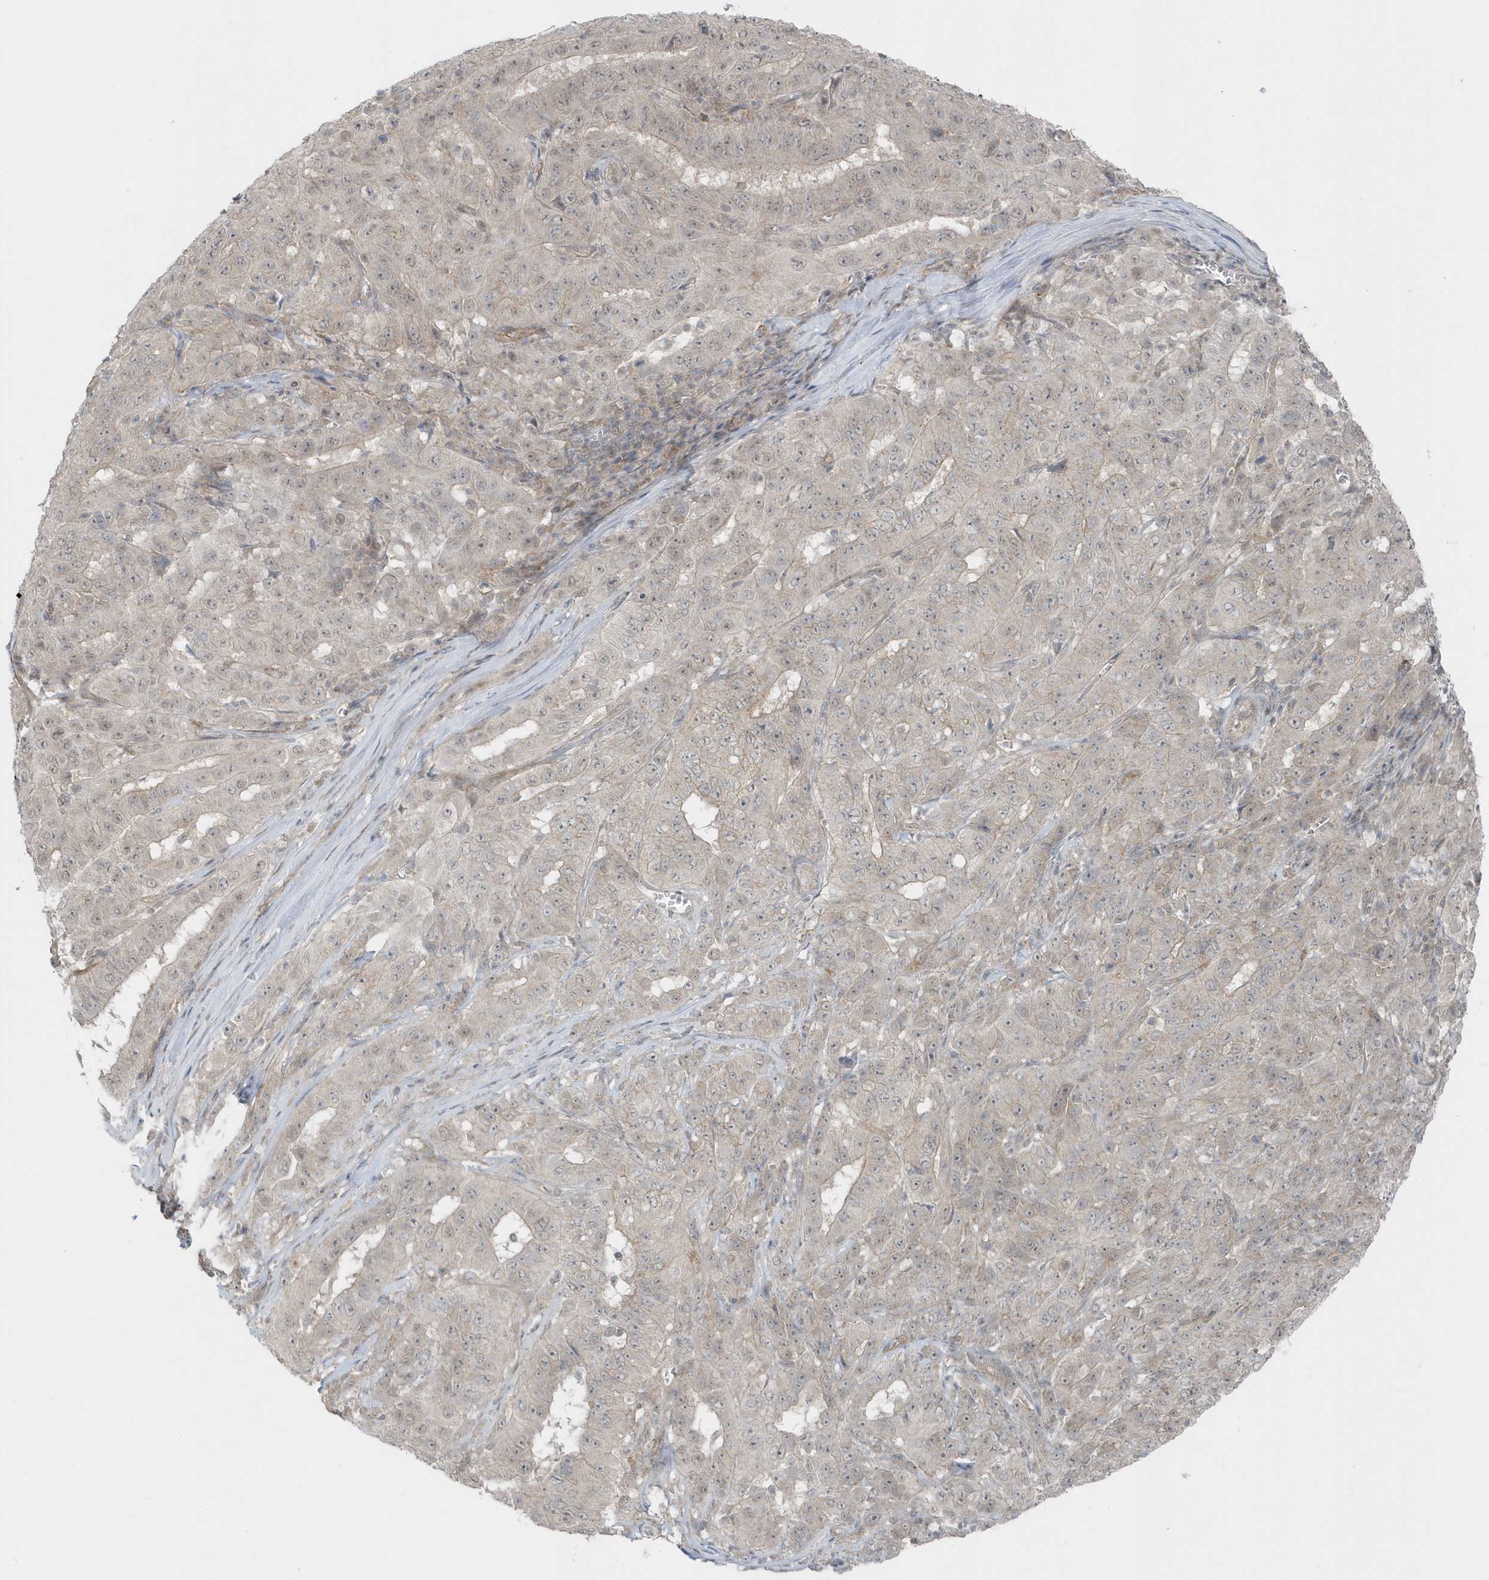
{"staining": {"intensity": "negative", "quantity": "none", "location": "none"}, "tissue": "pancreatic cancer", "cell_type": "Tumor cells", "image_type": "cancer", "snomed": [{"axis": "morphology", "description": "Adenocarcinoma, NOS"}, {"axis": "topography", "description": "Pancreas"}], "caption": "DAB immunohistochemical staining of pancreatic cancer (adenocarcinoma) exhibits no significant expression in tumor cells.", "gene": "PARD3B", "patient": {"sex": "male", "age": 63}}